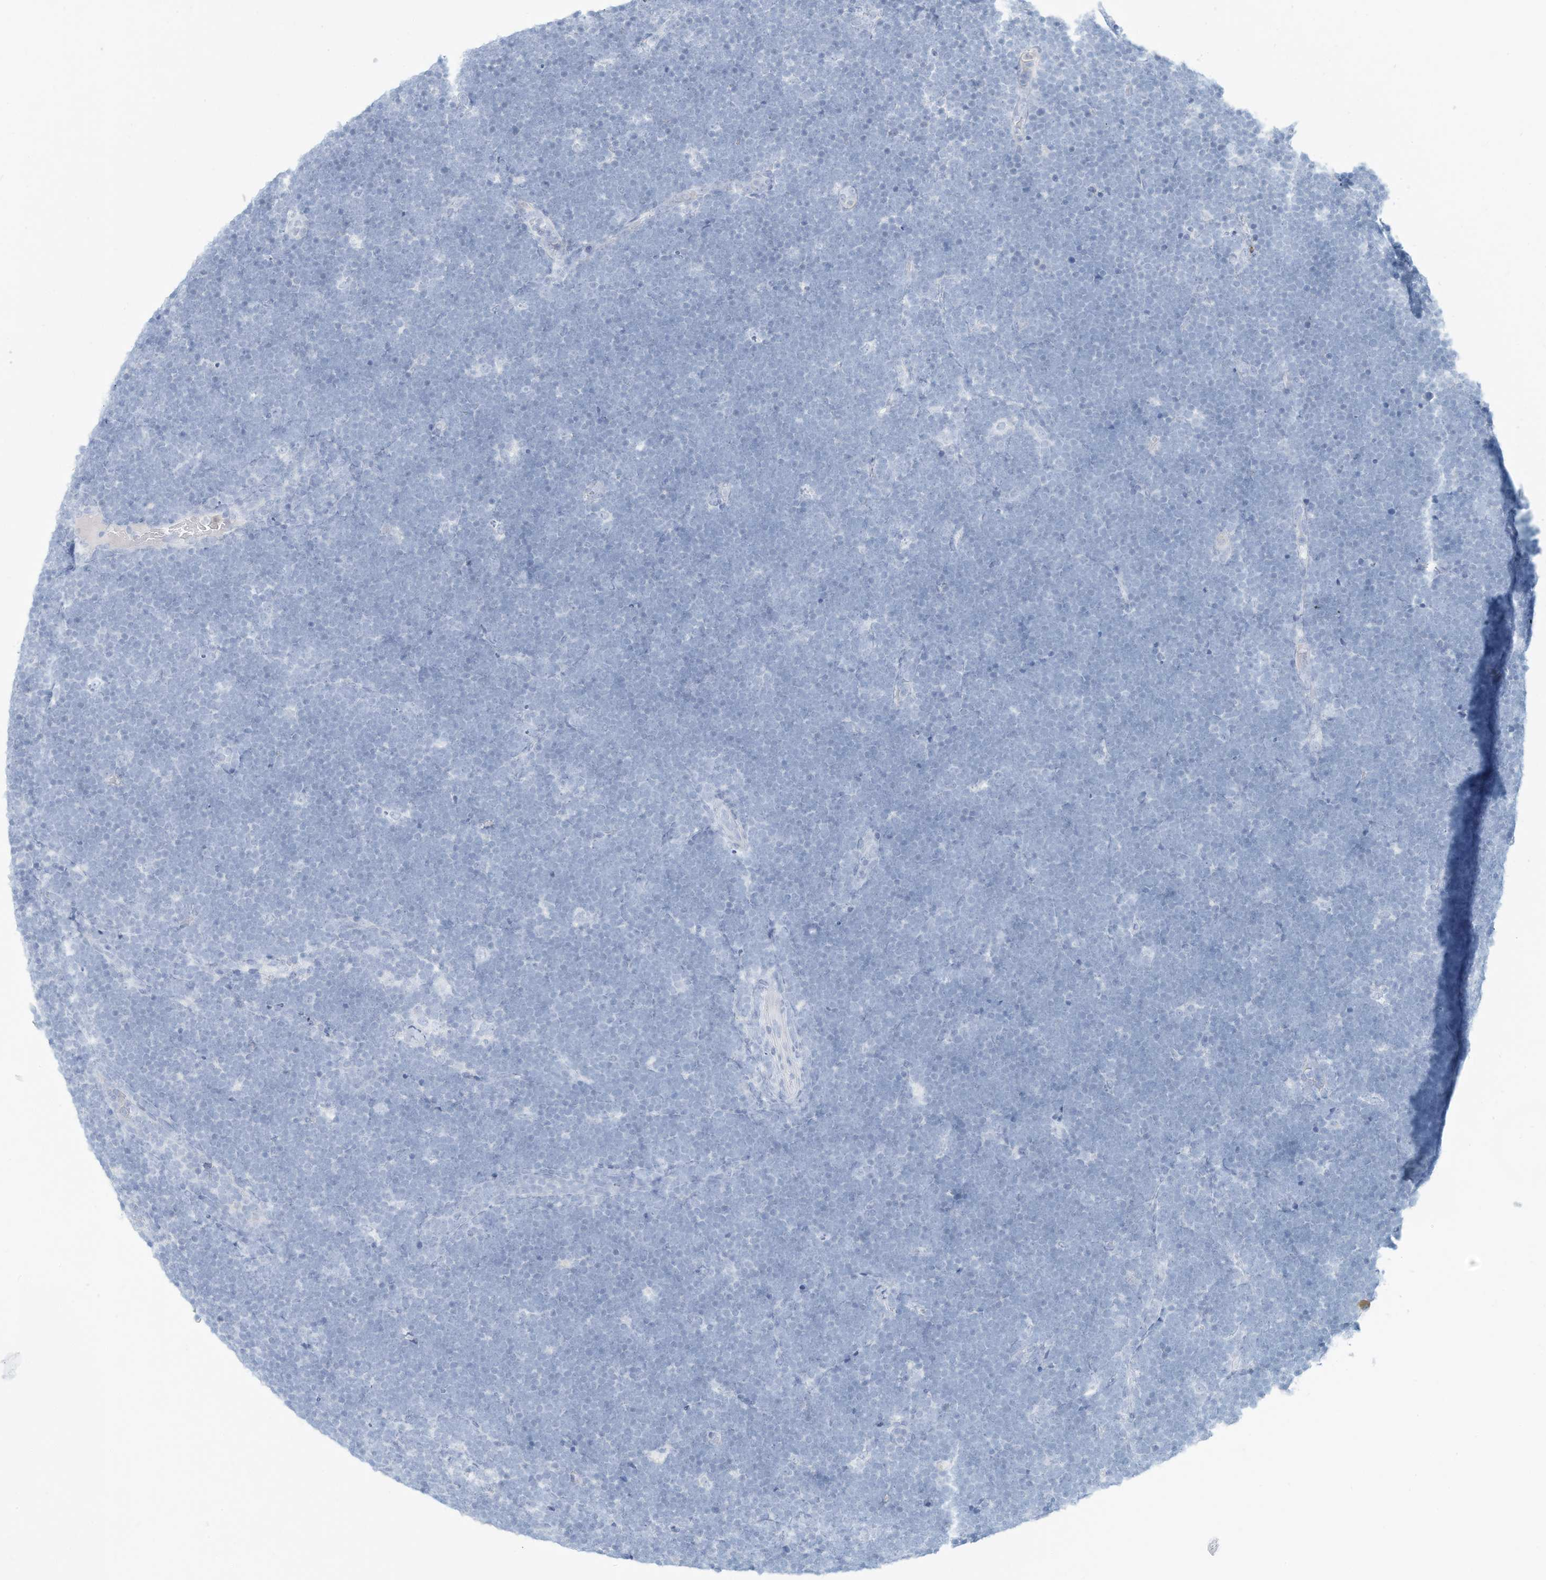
{"staining": {"intensity": "negative", "quantity": "none", "location": "none"}, "tissue": "lymphoma", "cell_type": "Tumor cells", "image_type": "cancer", "snomed": [{"axis": "morphology", "description": "Malignant lymphoma, non-Hodgkin's type, High grade"}, {"axis": "topography", "description": "Lymph node"}], "caption": "The image demonstrates no staining of tumor cells in lymphoma.", "gene": "ERI2", "patient": {"sex": "male", "age": 13}}